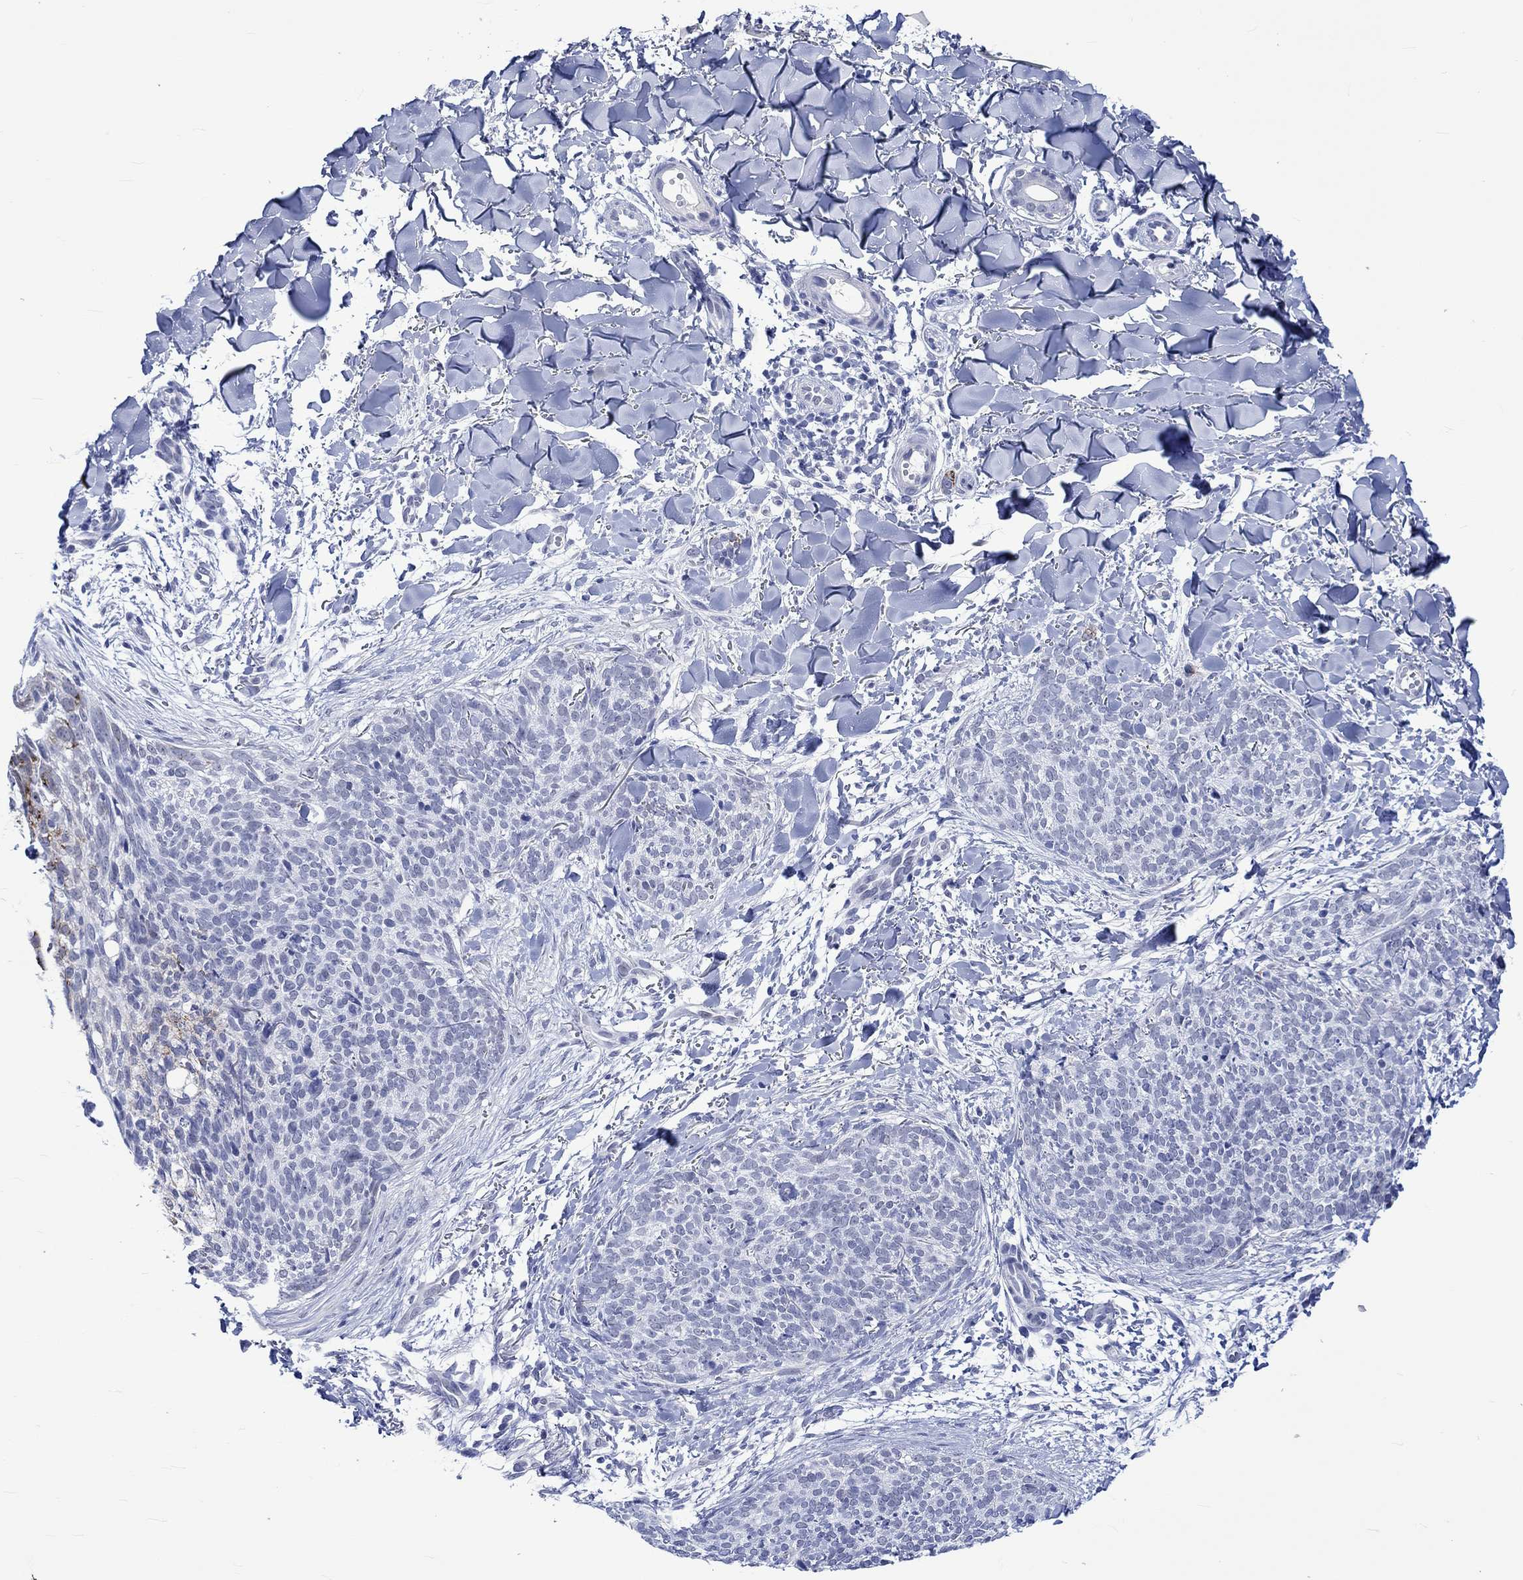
{"staining": {"intensity": "negative", "quantity": "none", "location": "none"}, "tissue": "skin cancer", "cell_type": "Tumor cells", "image_type": "cancer", "snomed": [{"axis": "morphology", "description": "Basal cell carcinoma"}, {"axis": "topography", "description": "Skin"}], "caption": "IHC of human basal cell carcinoma (skin) shows no positivity in tumor cells.", "gene": "KLHL33", "patient": {"sex": "male", "age": 64}}